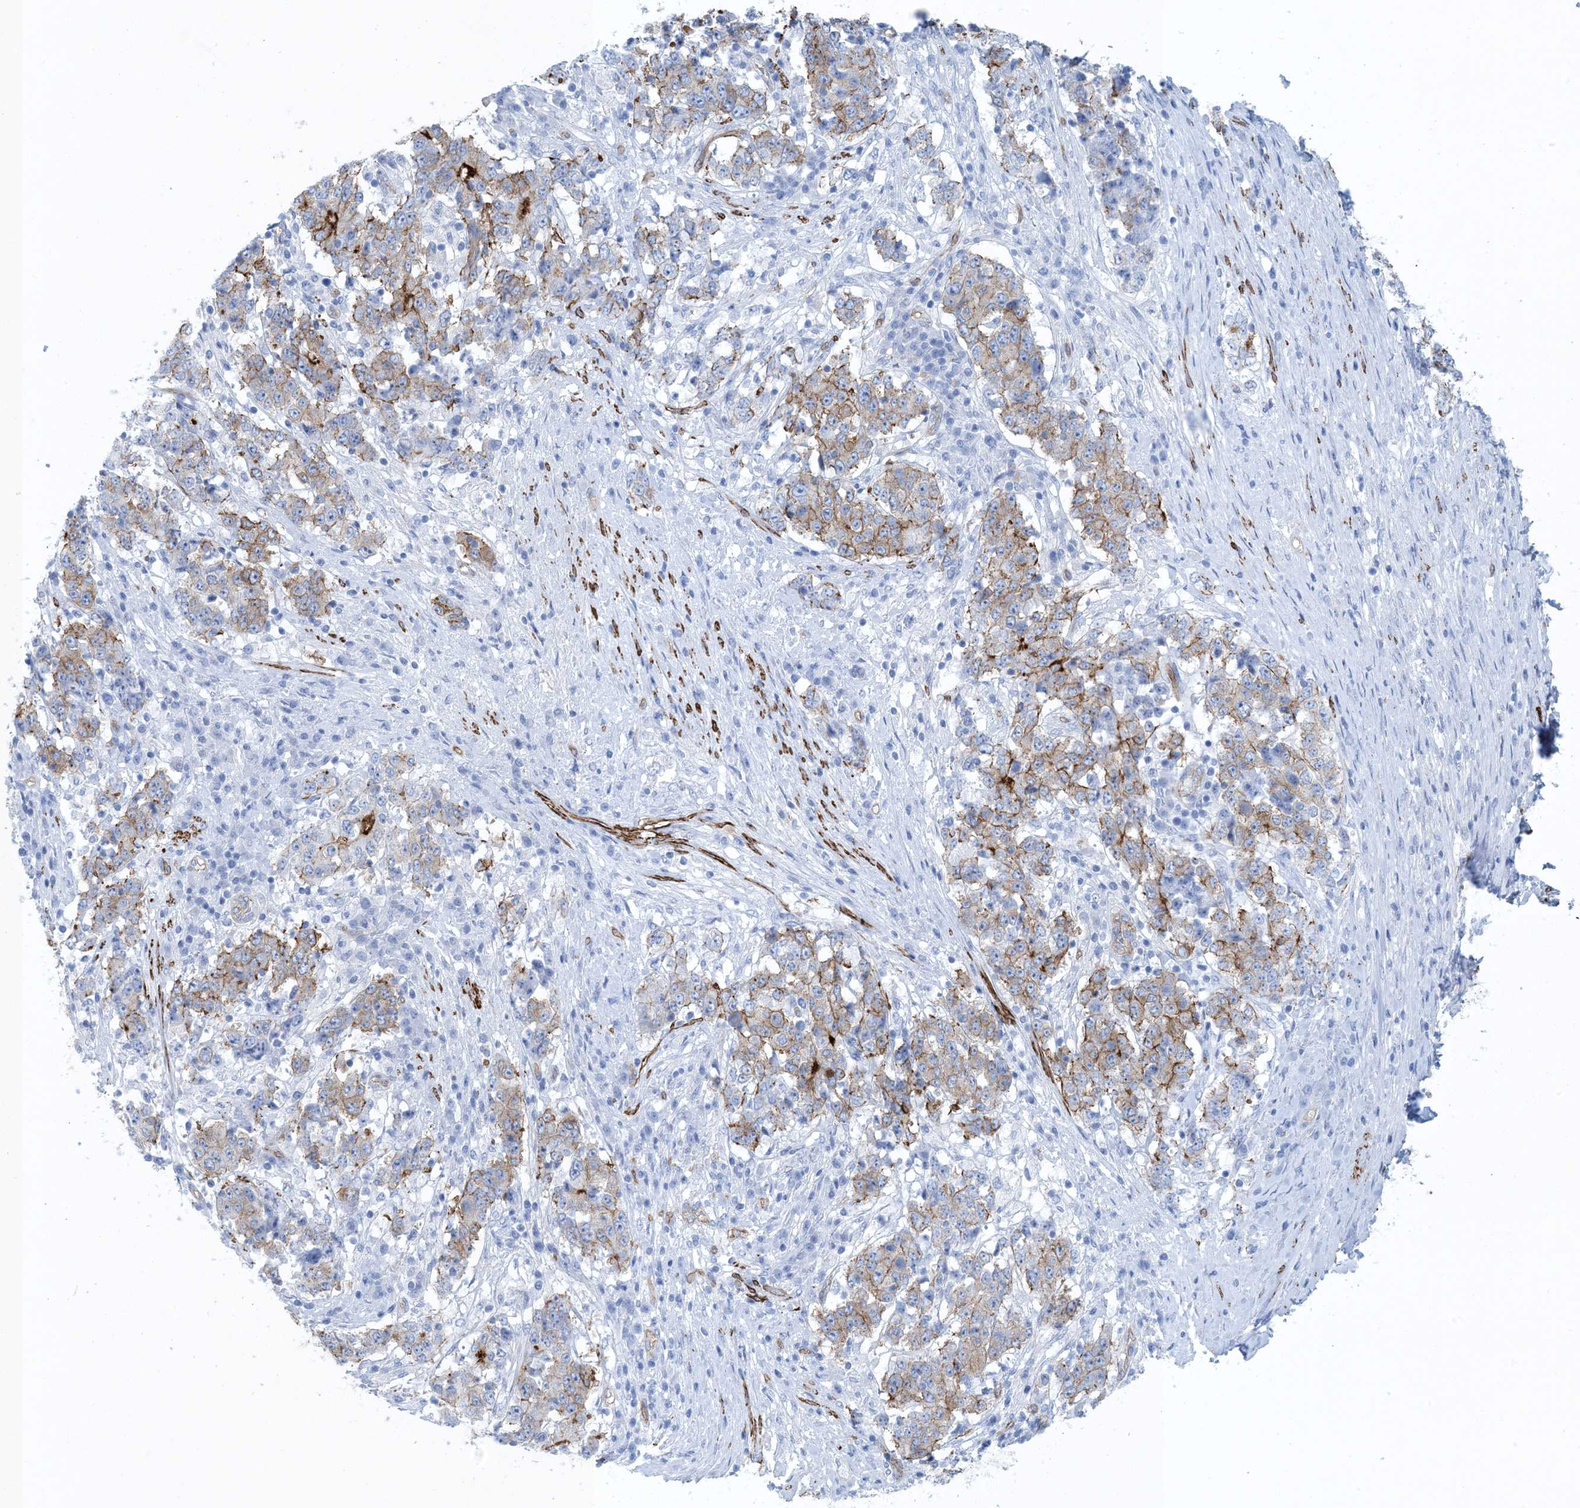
{"staining": {"intensity": "strong", "quantity": "<25%", "location": "cytoplasmic/membranous"}, "tissue": "stomach cancer", "cell_type": "Tumor cells", "image_type": "cancer", "snomed": [{"axis": "morphology", "description": "Adenocarcinoma, NOS"}, {"axis": "topography", "description": "Stomach"}], "caption": "Brown immunohistochemical staining in adenocarcinoma (stomach) reveals strong cytoplasmic/membranous positivity in about <25% of tumor cells.", "gene": "SHANK1", "patient": {"sex": "male", "age": 59}}